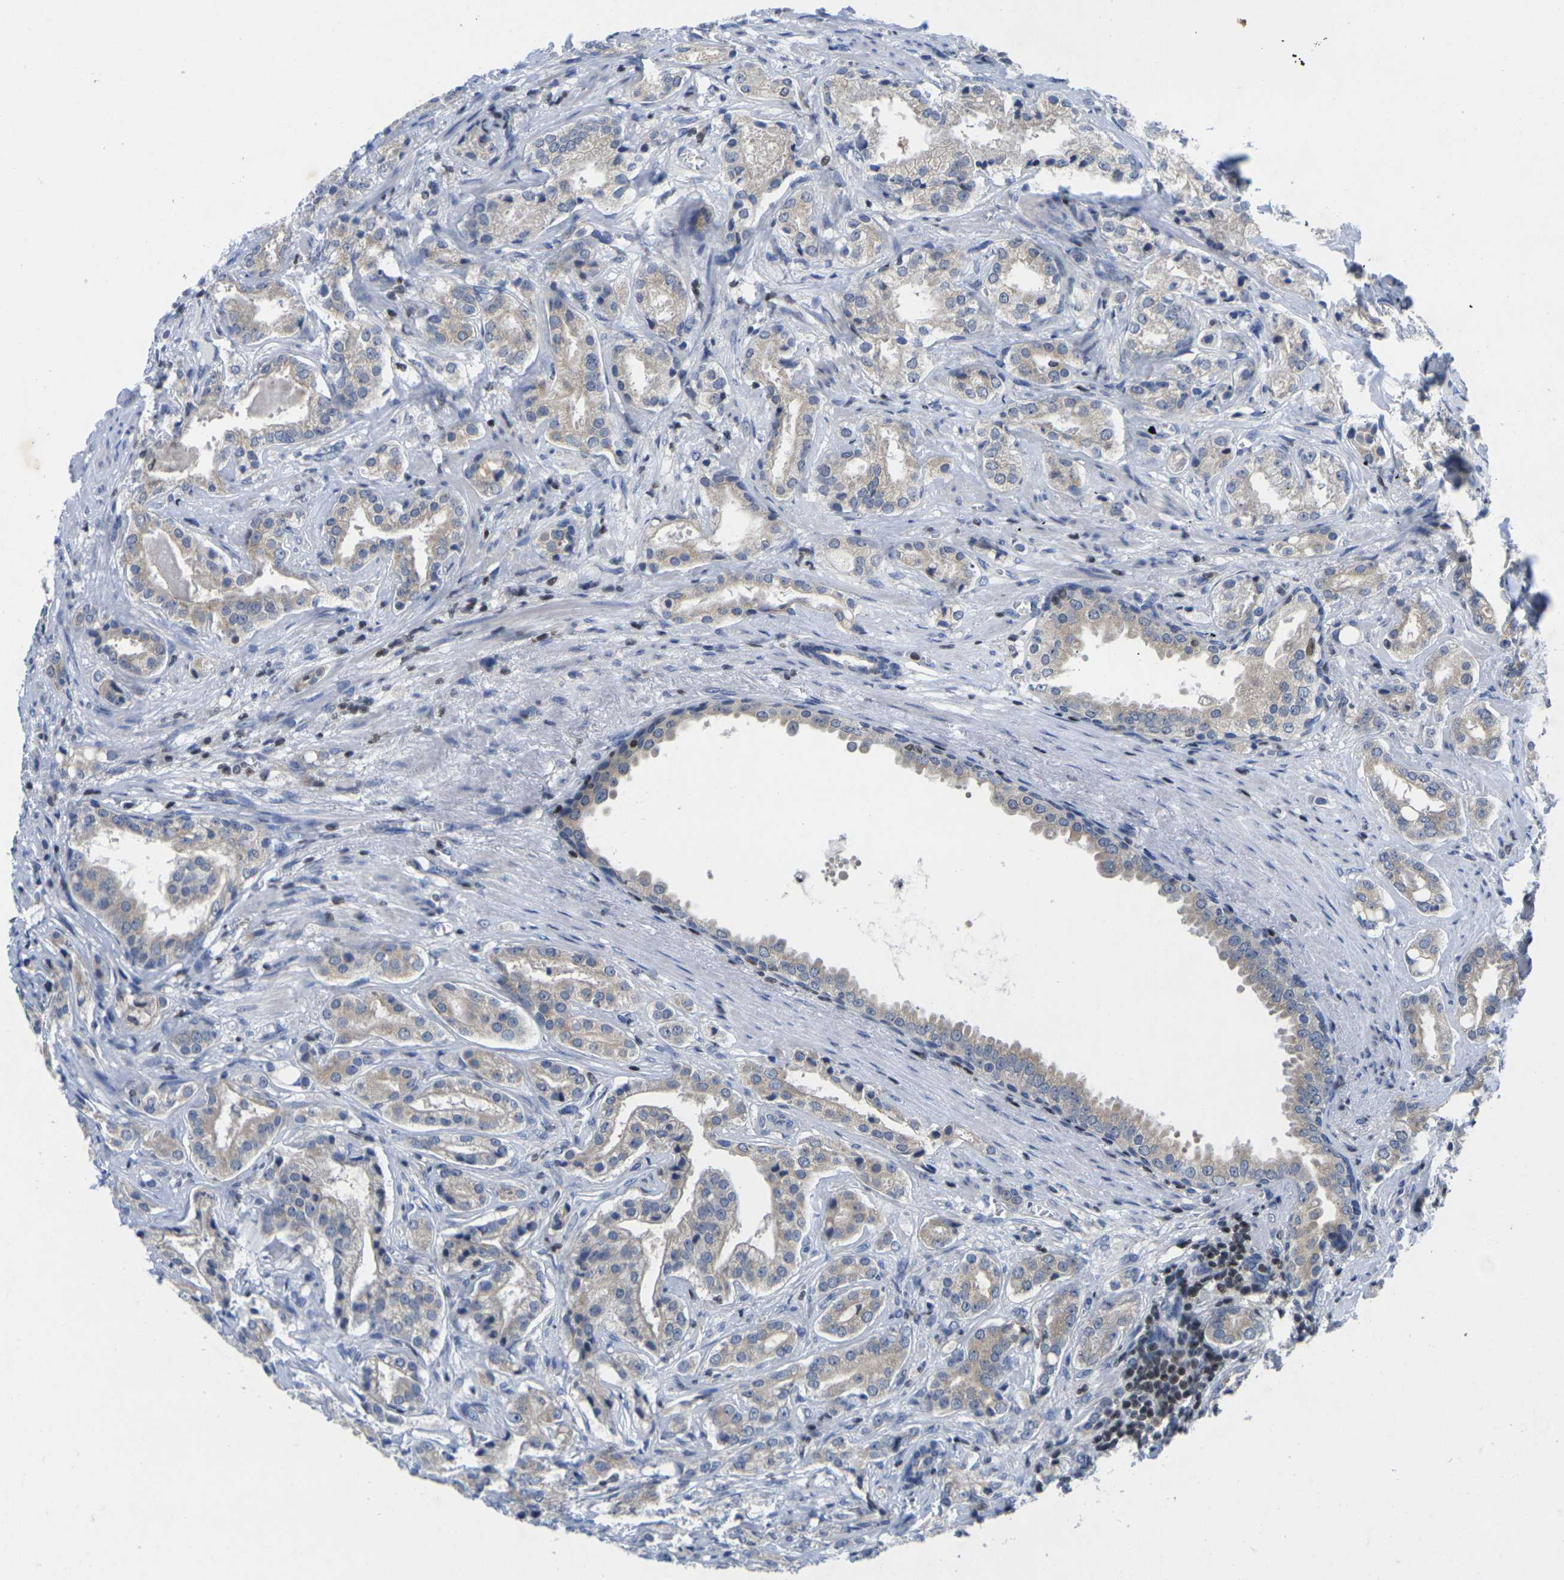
{"staining": {"intensity": "weak", "quantity": "25%-75%", "location": "cytoplasmic/membranous"}, "tissue": "prostate cancer", "cell_type": "Tumor cells", "image_type": "cancer", "snomed": [{"axis": "morphology", "description": "Adenocarcinoma, High grade"}, {"axis": "topography", "description": "Prostate"}], "caption": "A brown stain highlights weak cytoplasmic/membranous staining of a protein in prostate cancer (high-grade adenocarcinoma) tumor cells. The protein of interest is shown in brown color, while the nuclei are stained blue.", "gene": "IKZF1", "patient": {"sex": "male", "age": 64}}